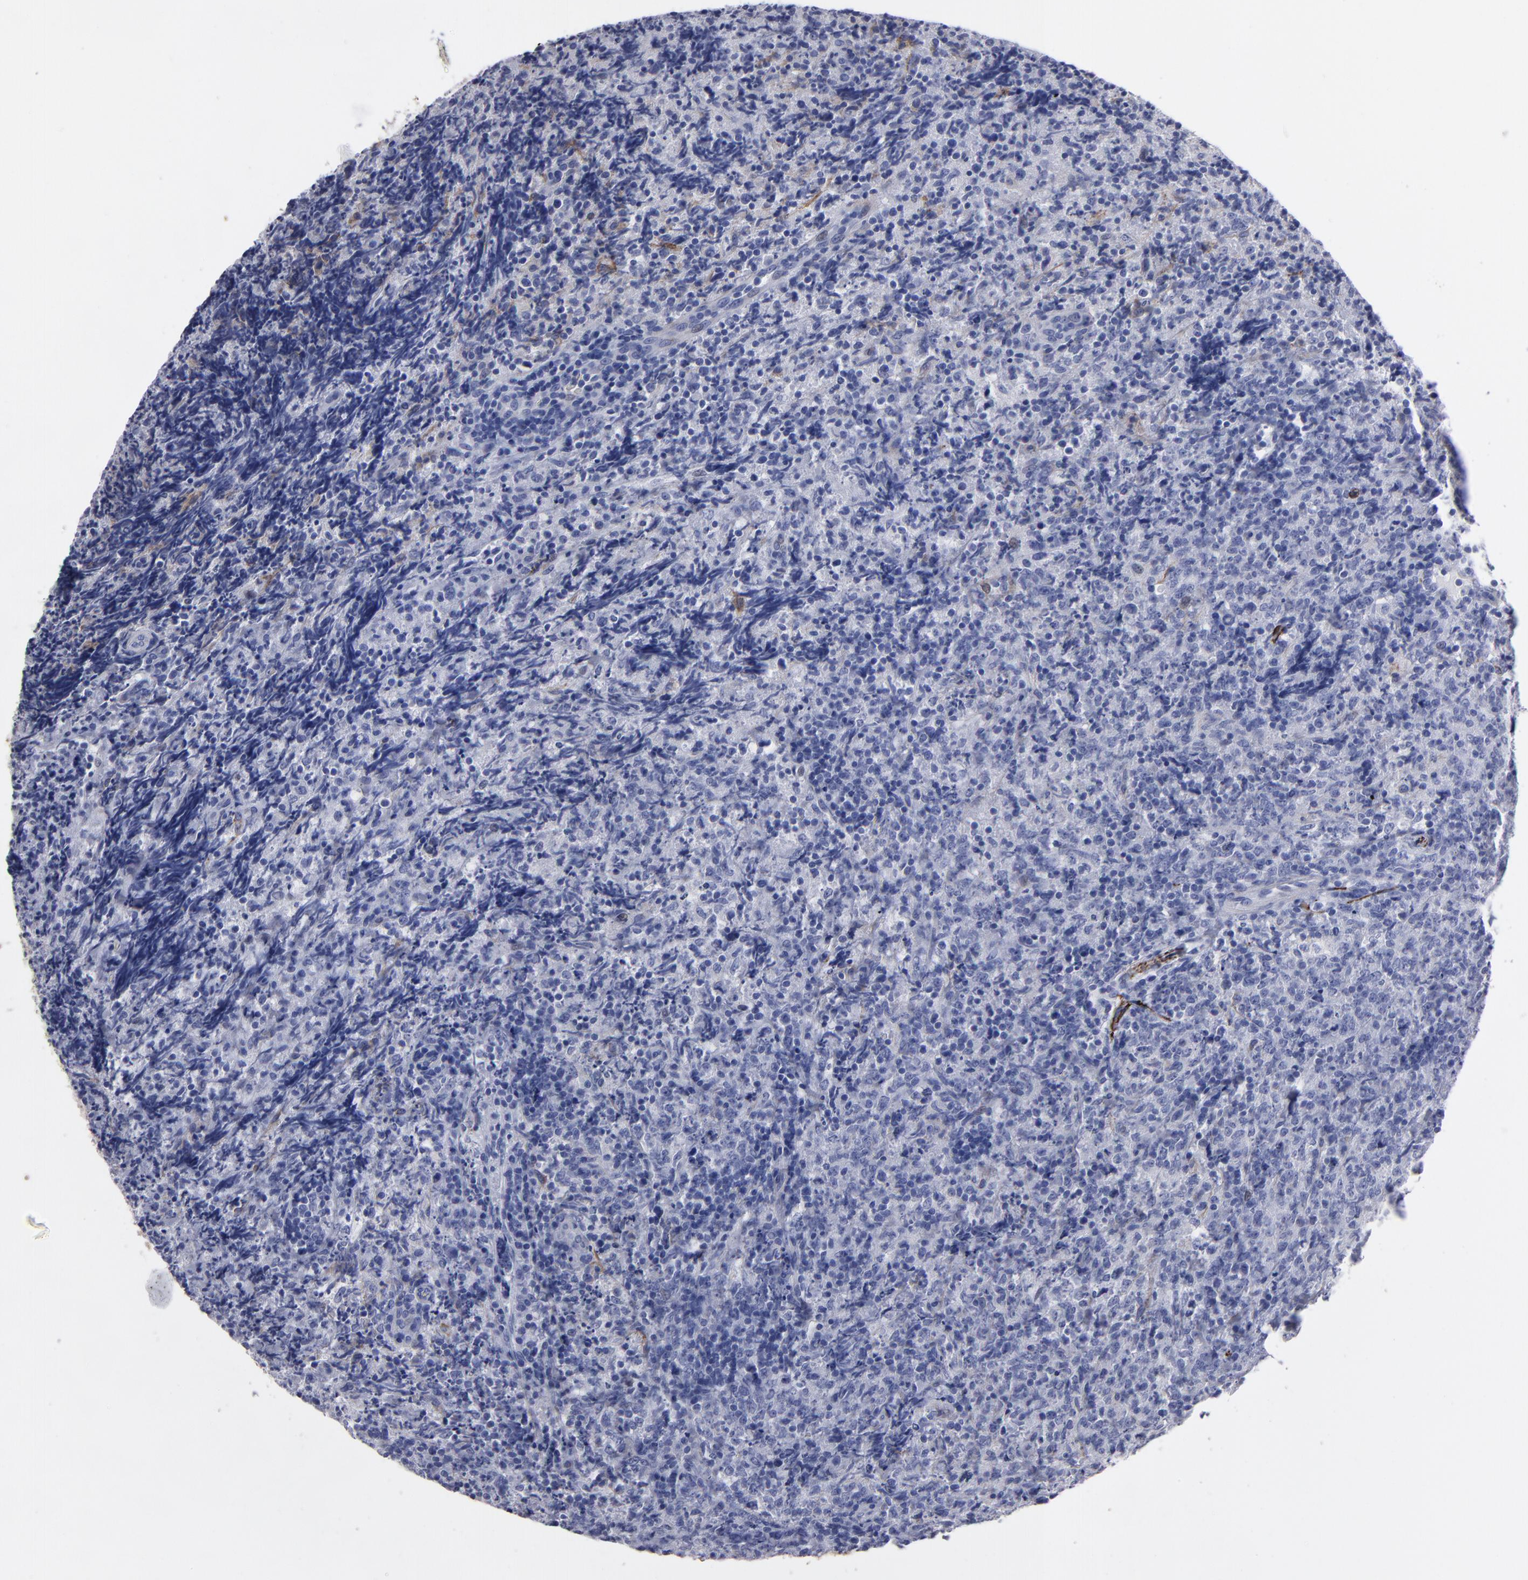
{"staining": {"intensity": "negative", "quantity": "none", "location": "none"}, "tissue": "lymphoma", "cell_type": "Tumor cells", "image_type": "cancer", "snomed": [{"axis": "morphology", "description": "Malignant lymphoma, non-Hodgkin's type, High grade"}, {"axis": "topography", "description": "Tonsil"}], "caption": "This is a image of IHC staining of lymphoma, which shows no staining in tumor cells. (DAB (3,3'-diaminobenzidine) immunohistochemistry (IHC) visualized using brightfield microscopy, high magnification).", "gene": "CADM3", "patient": {"sex": "female", "age": 36}}